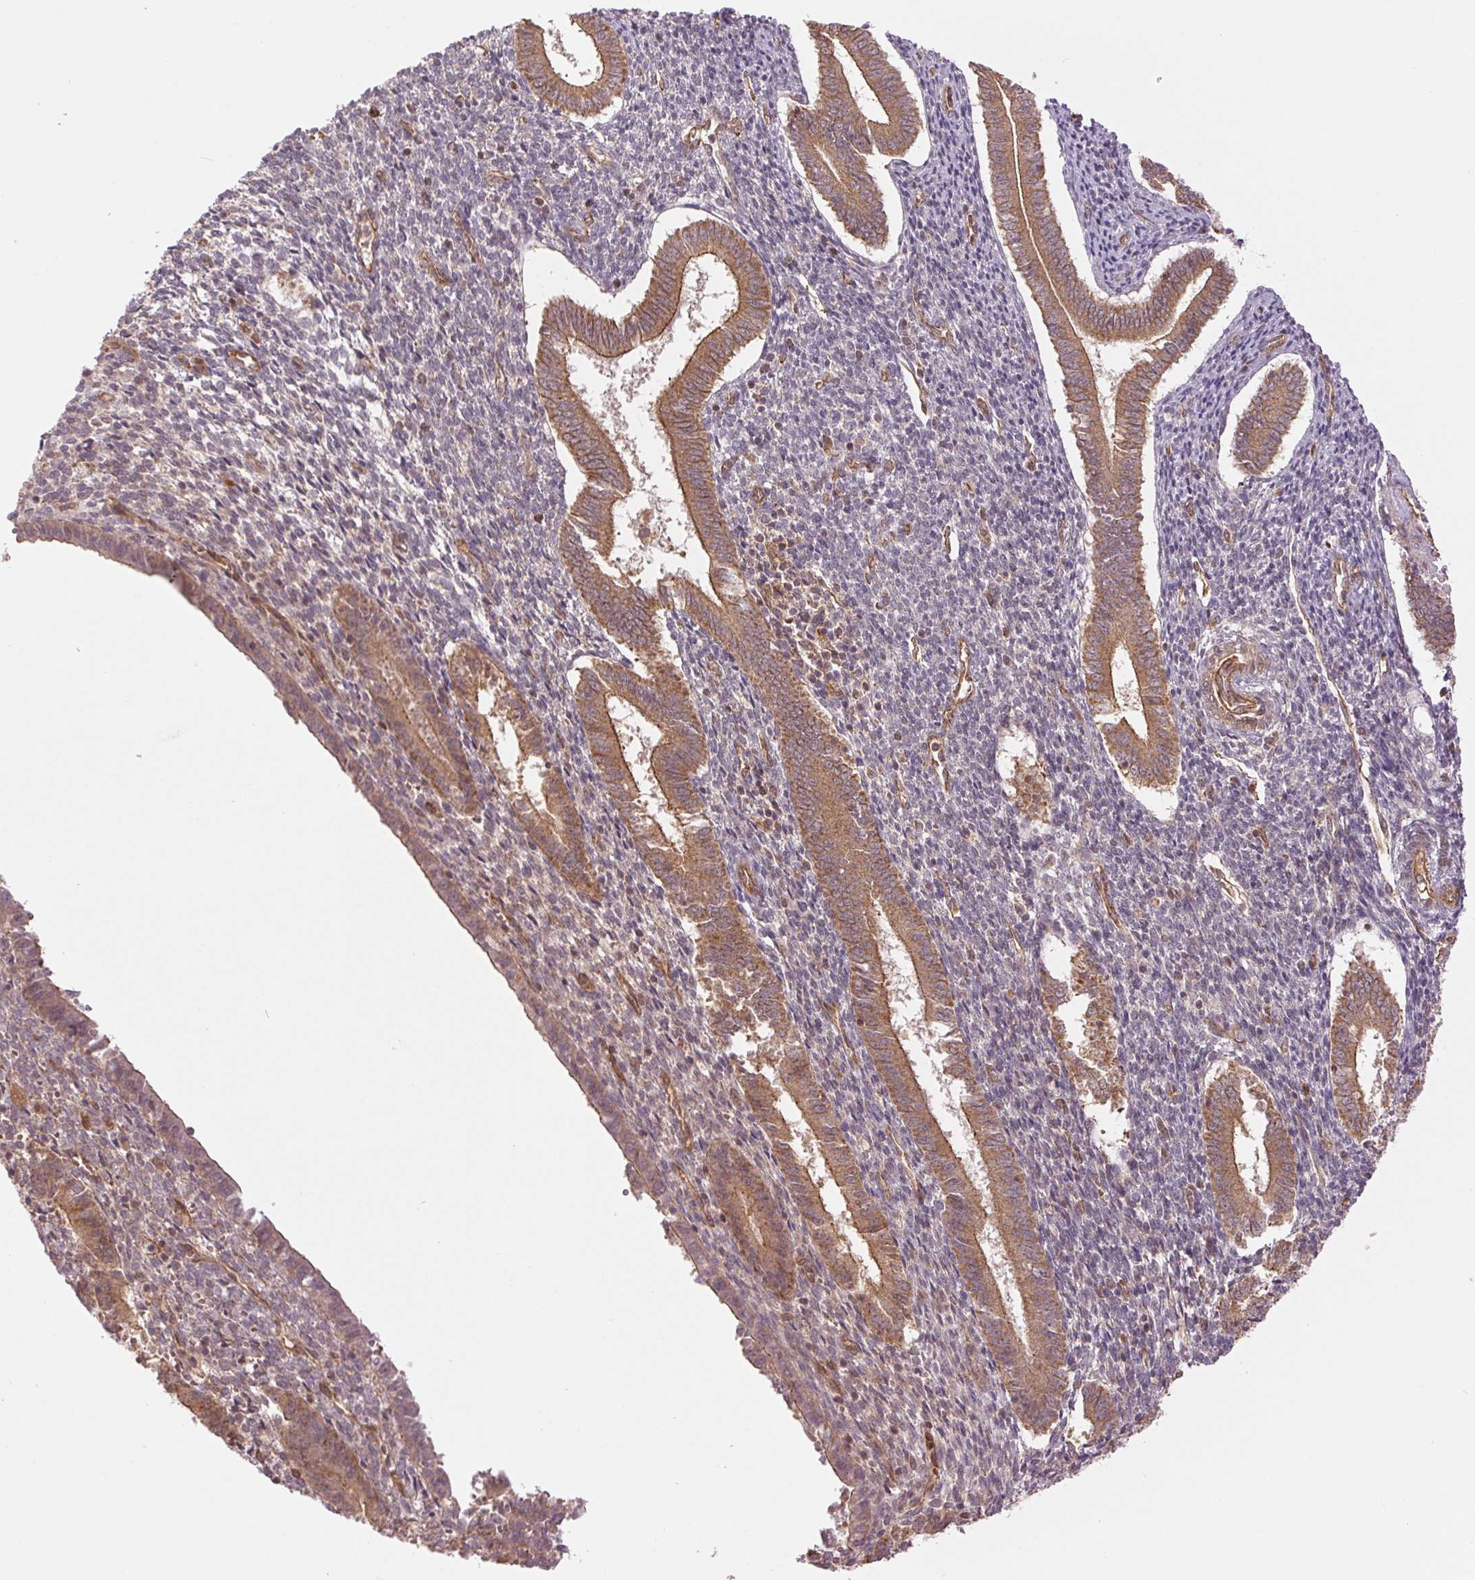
{"staining": {"intensity": "weak", "quantity": "25%-75%", "location": "cytoplasmic/membranous"}, "tissue": "endometrium", "cell_type": "Cells in endometrial stroma", "image_type": "normal", "snomed": [{"axis": "morphology", "description": "Normal tissue, NOS"}, {"axis": "topography", "description": "Endometrium"}], "caption": "Immunohistochemical staining of unremarkable human endometrium reveals weak cytoplasmic/membranous protein staining in approximately 25%-75% of cells in endometrial stroma.", "gene": "STARD7", "patient": {"sex": "female", "age": 25}}